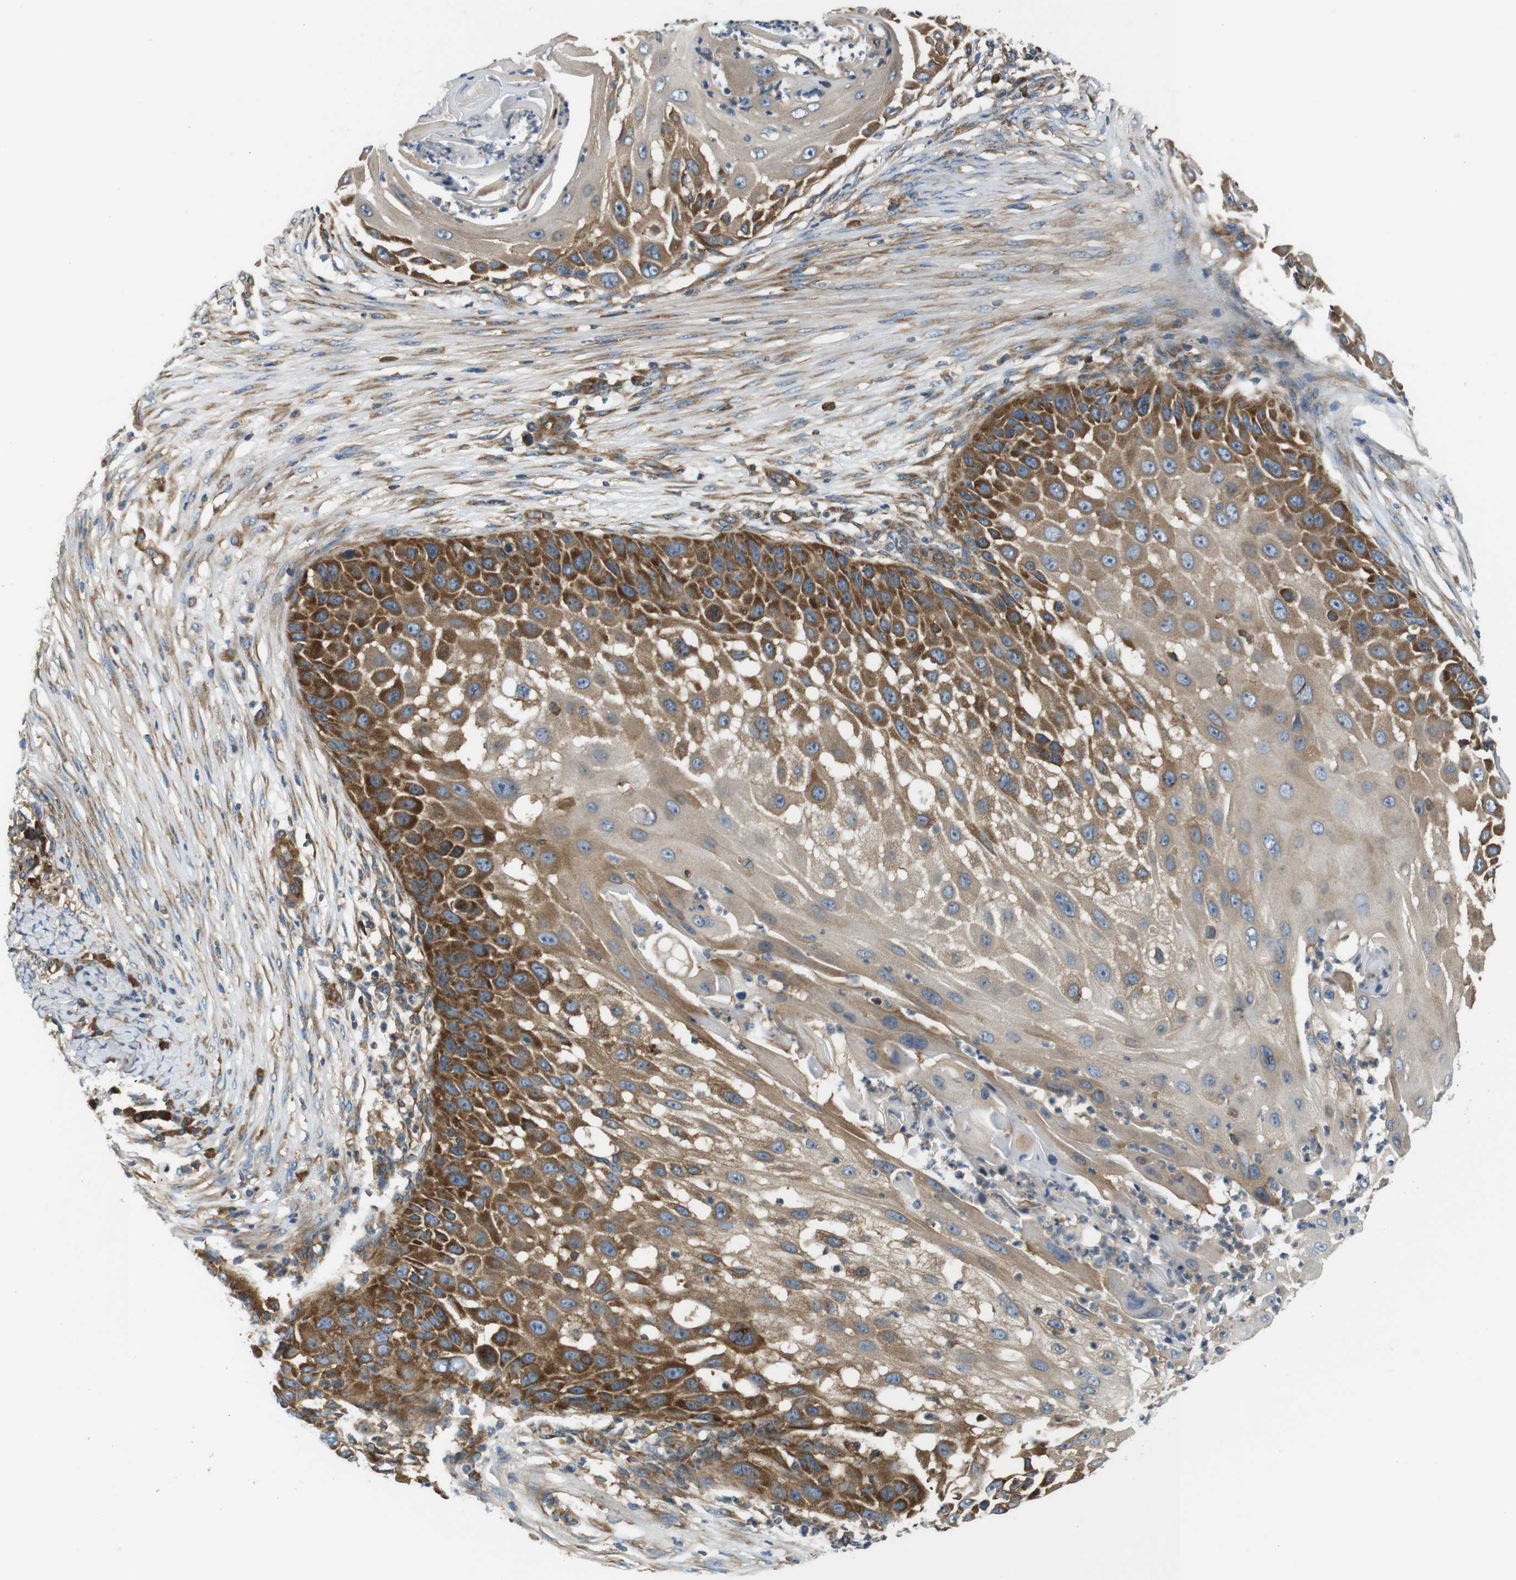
{"staining": {"intensity": "strong", "quantity": "25%-75%", "location": "cytoplasmic/membranous"}, "tissue": "skin cancer", "cell_type": "Tumor cells", "image_type": "cancer", "snomed": [{"axis": "morphology", "description": "Squamous cell carcinoma, NOS"}, {"axis": "topography", "description": "Skin"}], "caption": "Immunohistochemical staining of human skin cancer exhibits strong cytoplasmic/membranous protein expression in approximately 25%-75% of tumor cells.", "gene": "TSC1", "patient": {"sex": "female", "age": 44}}